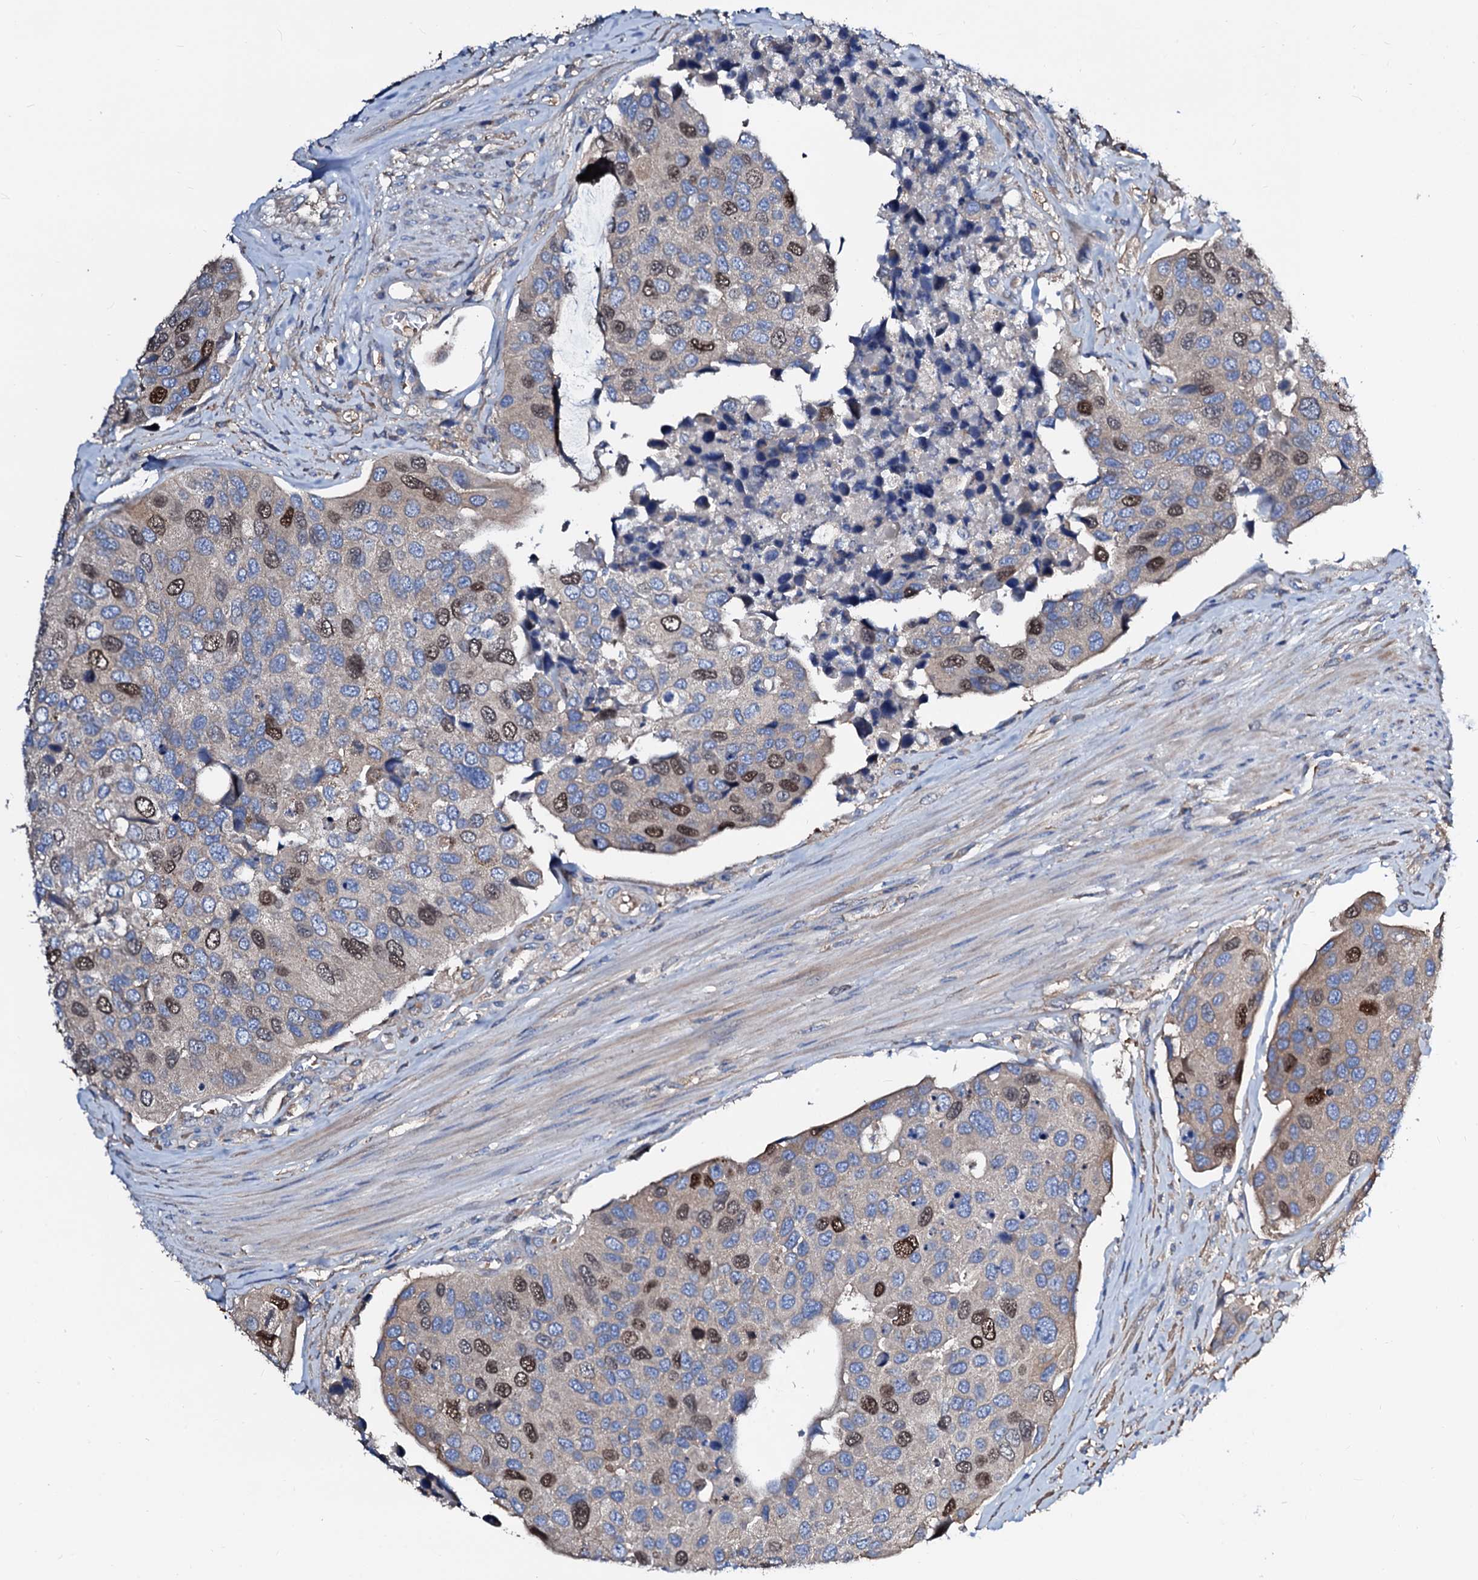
{"staining": {"intensity": "moderate", "quantity": "25%-75%", "location": "nuclear"}, "tissue": "urothelial cancer", "cell_type": "Tumor cells", "image_type": "cancer", "snomed": [{"axis": "morphology", "description": "Urothelial carcinoma, High grade"}, {"axis": "topography", "description": "Urinary bladder"}], "caption": "A brown stain highlights moderate nuclear staining of a protein in high-grade urothelial carcinoma tumor cells. The protein of interest is stained brown, and the nuclei are stained in blue (DAB IHC with brightfield microscopy, high magnification).", "gene": "CSKMT", "patient": {"sex": "male", "age": 74}}